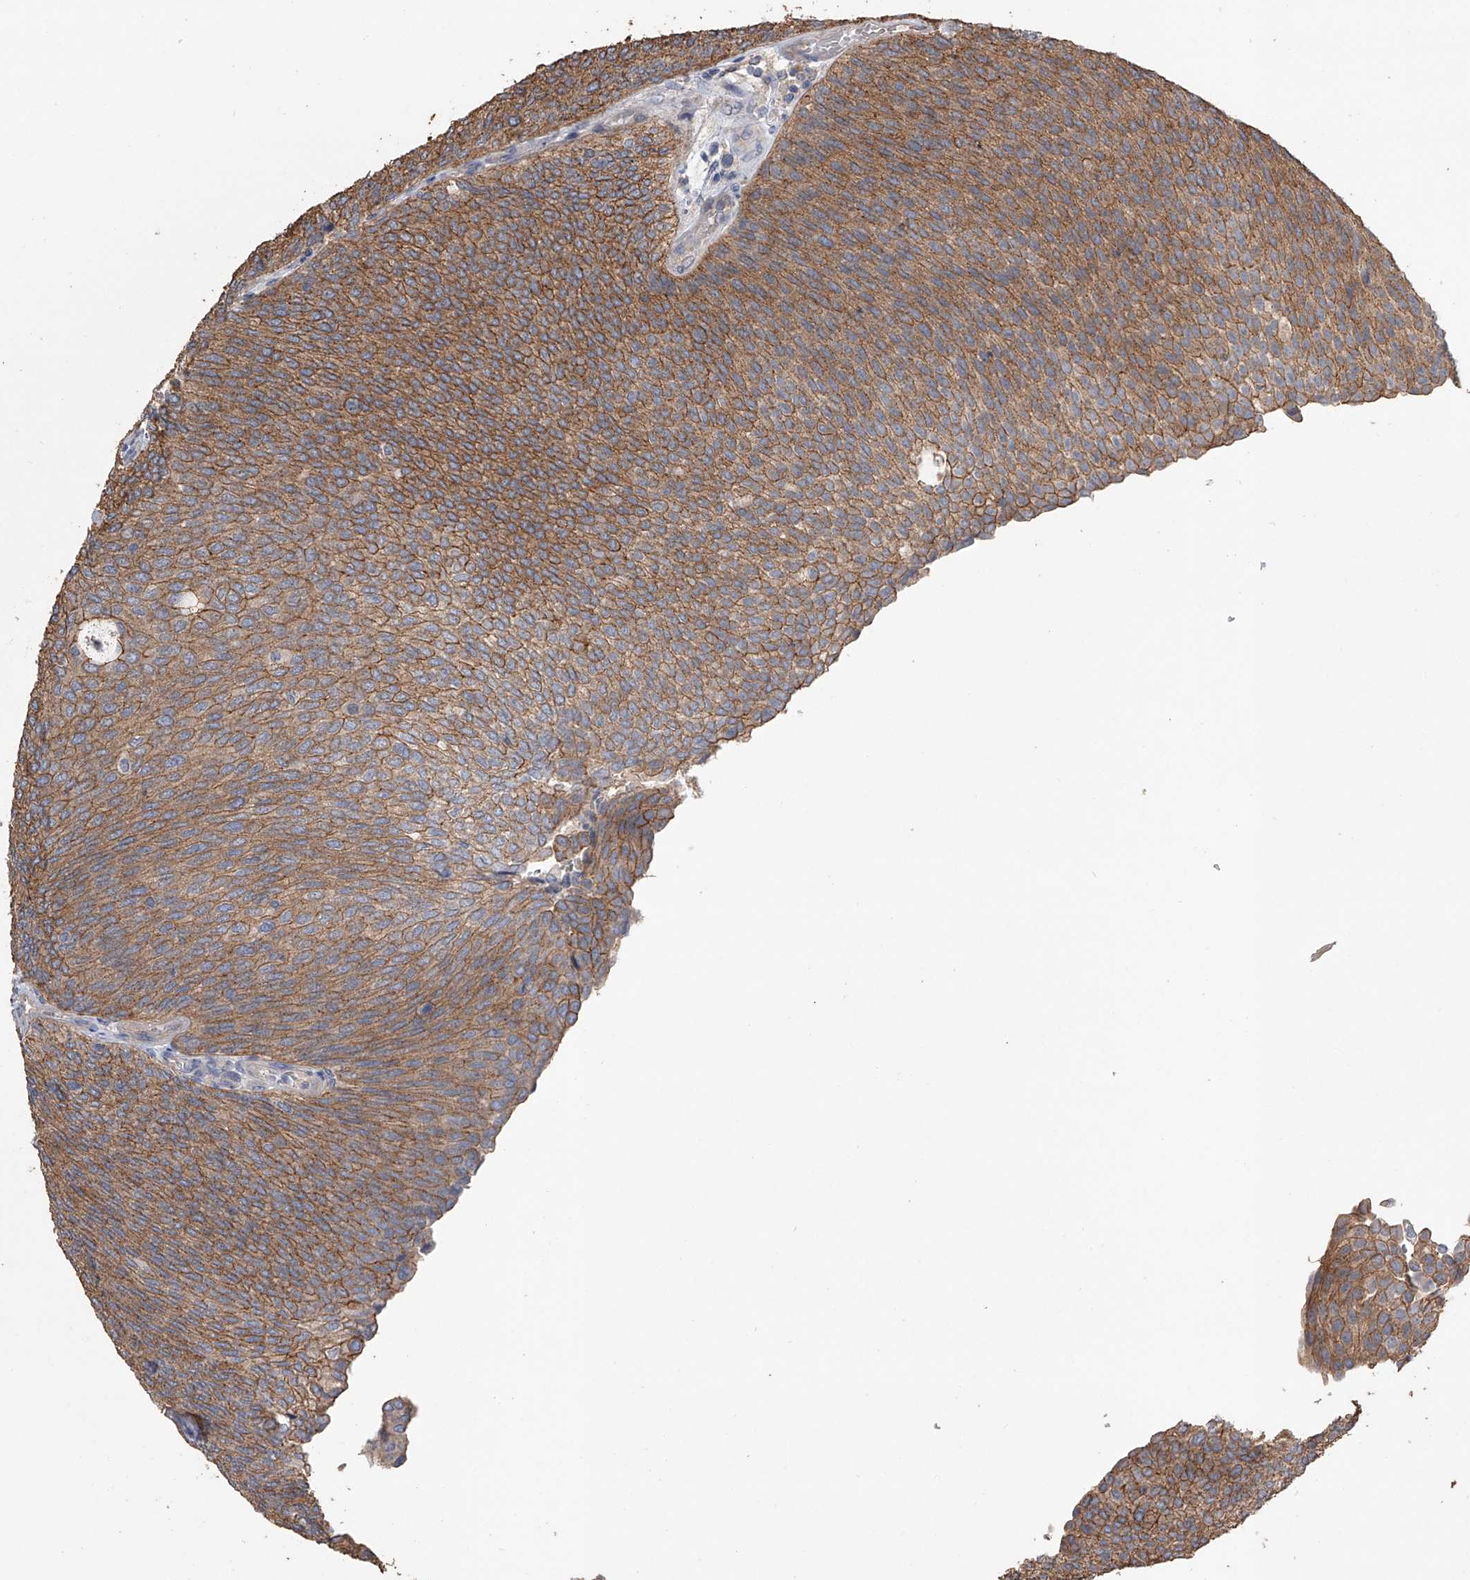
{"staining": {"intensity": "moderate", "quantity": ">75%", "location": "cytoplasmic/membranous"}, "tissue": "urothelial cancer", "cell_type": "Tumor cells", "image_type": "cancer", "snomed": [{"axis": "morphology", "description": "Urothelial carcinoma, Low grade"}, {"axis": "topography", "description": "Urinary bladder"}], "caption": "The immunohistochemical stain highlights moderate cytoplasmic/membranous positivity in tumor cells of urothelial cancer tissue. The staining was performed using DAB, with brown indicating positive protein expression. Nuclei are stained blue with hematoxylin.", "gene": "ZNF343", "patient": {"sex": "female", "age": 79}}